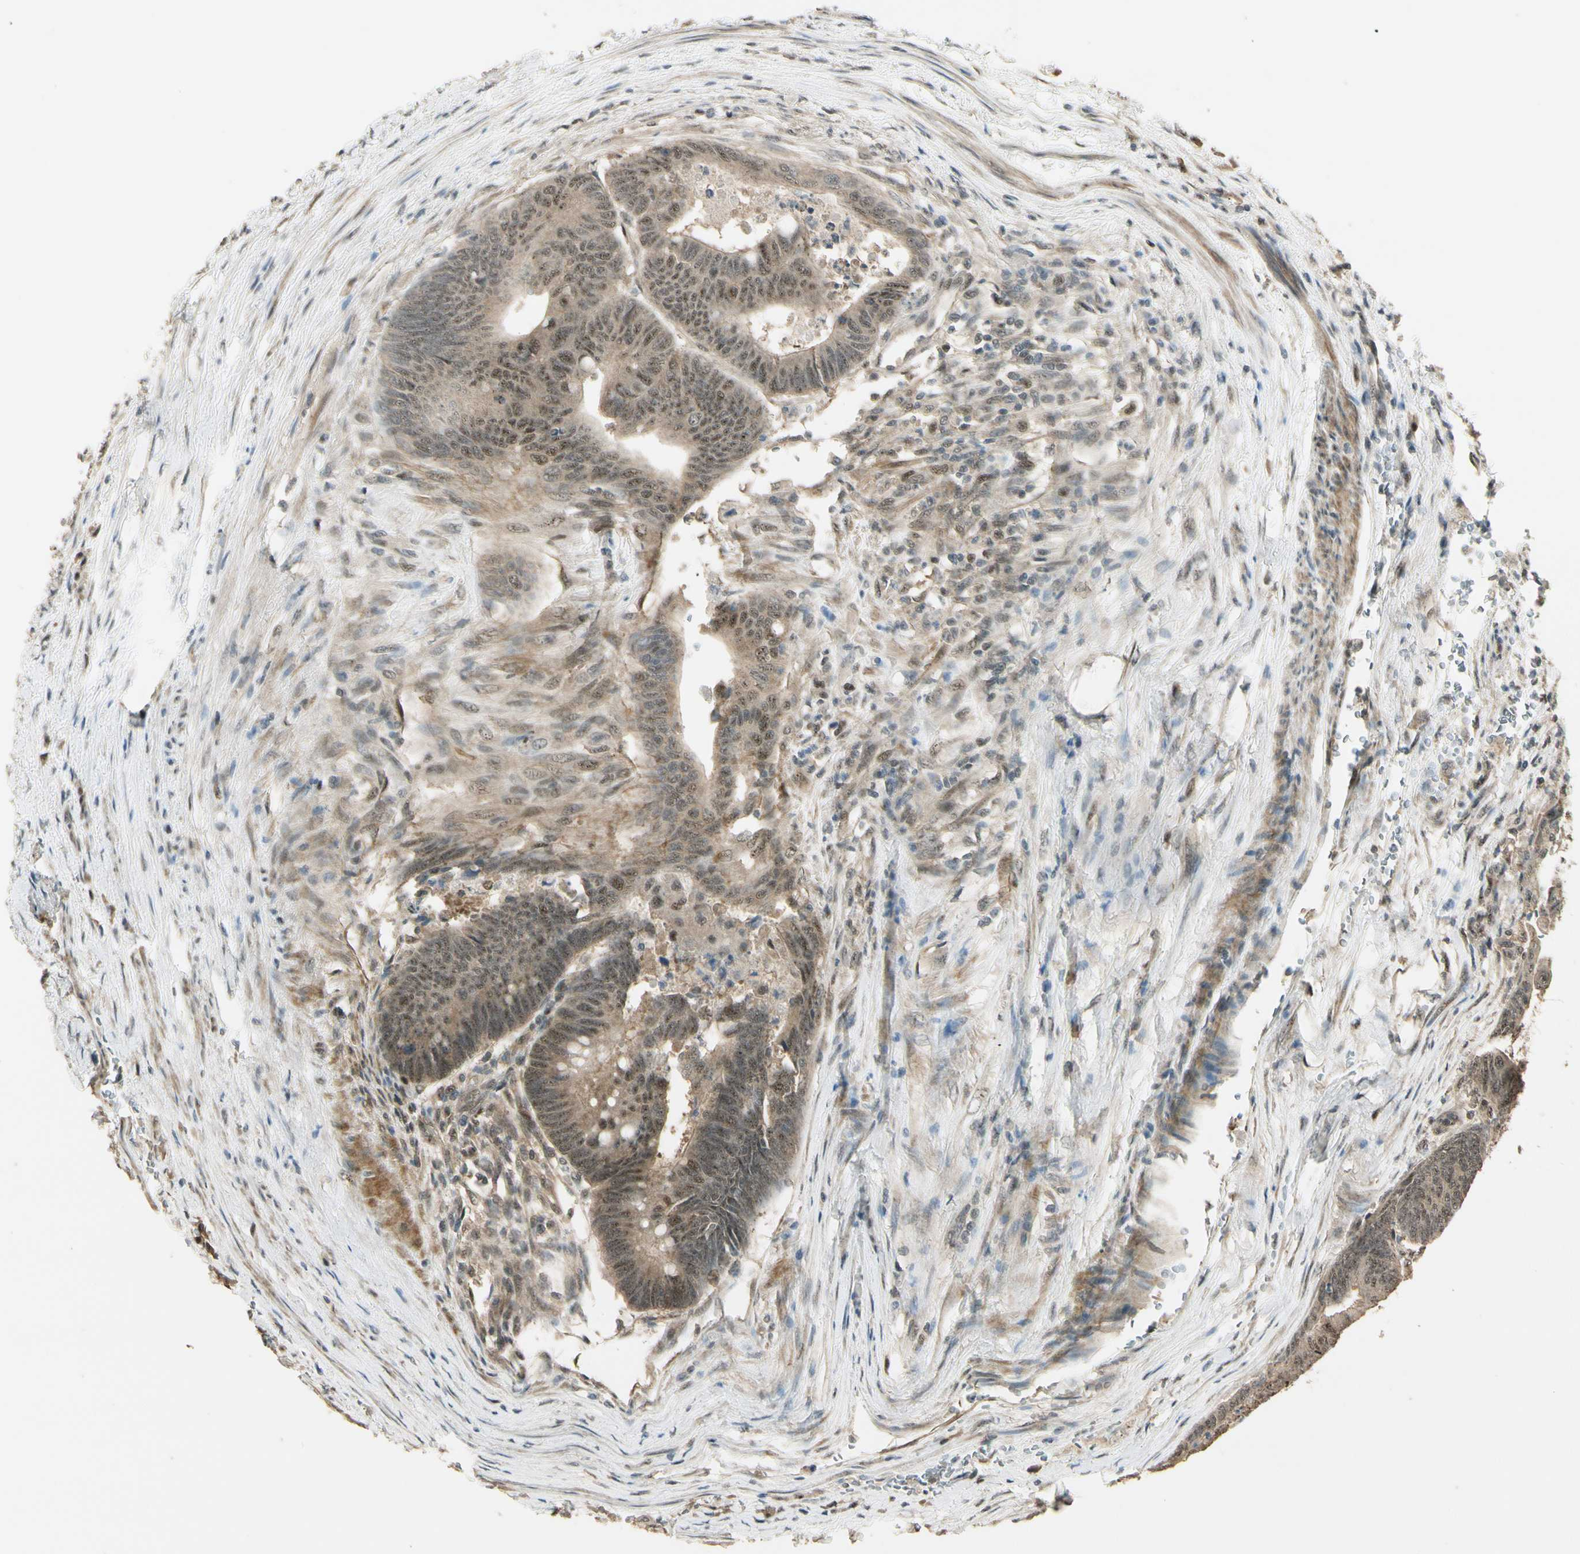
{"staining": {"intensity": "moderate", "quantity": "25%-75%", "location": "cytoplasmic/membranous,nuclear"}, "tissue": "colorectal cancer", "cell_type": "Tumor cells", "image_type": "cancer", "snomed": [{"axis": "morphology", "description": "Normal tissue, NOS"}, {"axis": "morphology", "description": "Adenocarcinoma, NOS"}, {"axis": "topography", "description": "Rectum"}, {"axis": "topography", "description": "Peripheral nerve tissue"}], "caption": "Colorectal cancer tissue exhibits moderate cytoplasmic/membranous and nuclear staining in about 25%-75% of tumor cells The staining was performed using DAB (3,3'-diaminobenzidine), with brown indicating positive protein expression. Nuclei are stained blue with hematoxylin.", "gene": "MCPH1", "patient": {"sex": "male", "age": 92}}